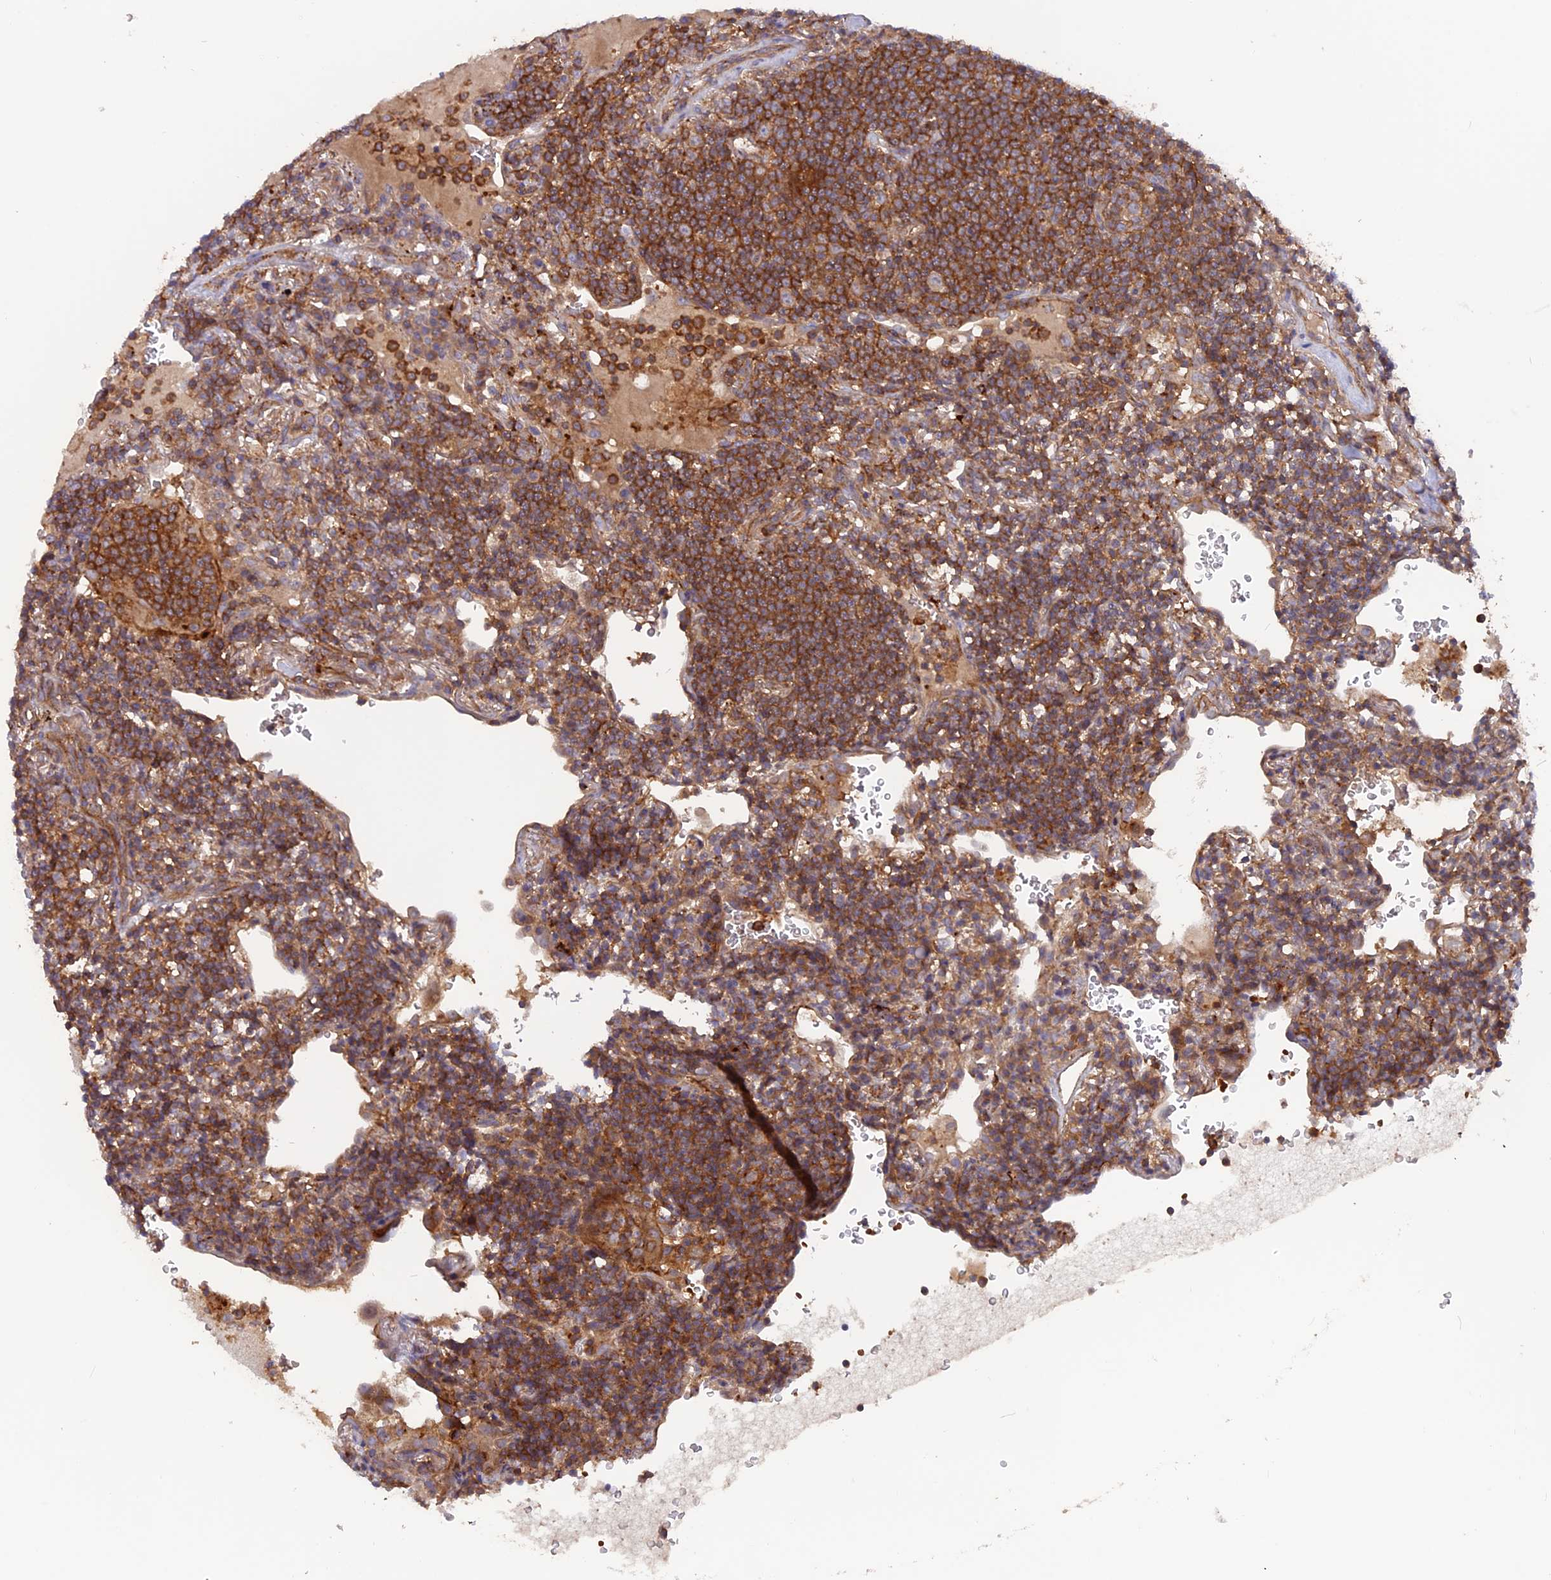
{"staining": {"intensity": "strong", "quantity": ">75%", "location": "cytoplasmic/membranous"}, "tissue": "lymphoma", "cell_type": "Tumor cells", "image_type": "cancer", "snomed": [{"axis": "morphology", "description": "Malignant lymphoma, non-Hodgkin's type, Low grade"}, {"axis": "topography", "description": "Lung"}], "caption": "Immunohistochemistry histopathology image of neoplastic tissue: lymphoma stained using IHC exhibits high levels of strong protein expression localized specifically in the cytoplasmic/membranous of tumor cells, appearing as a cytoplasmic/membranous brown color.", "gene": "CPNE7", "patient": {"sex": "female", "age": 71}}